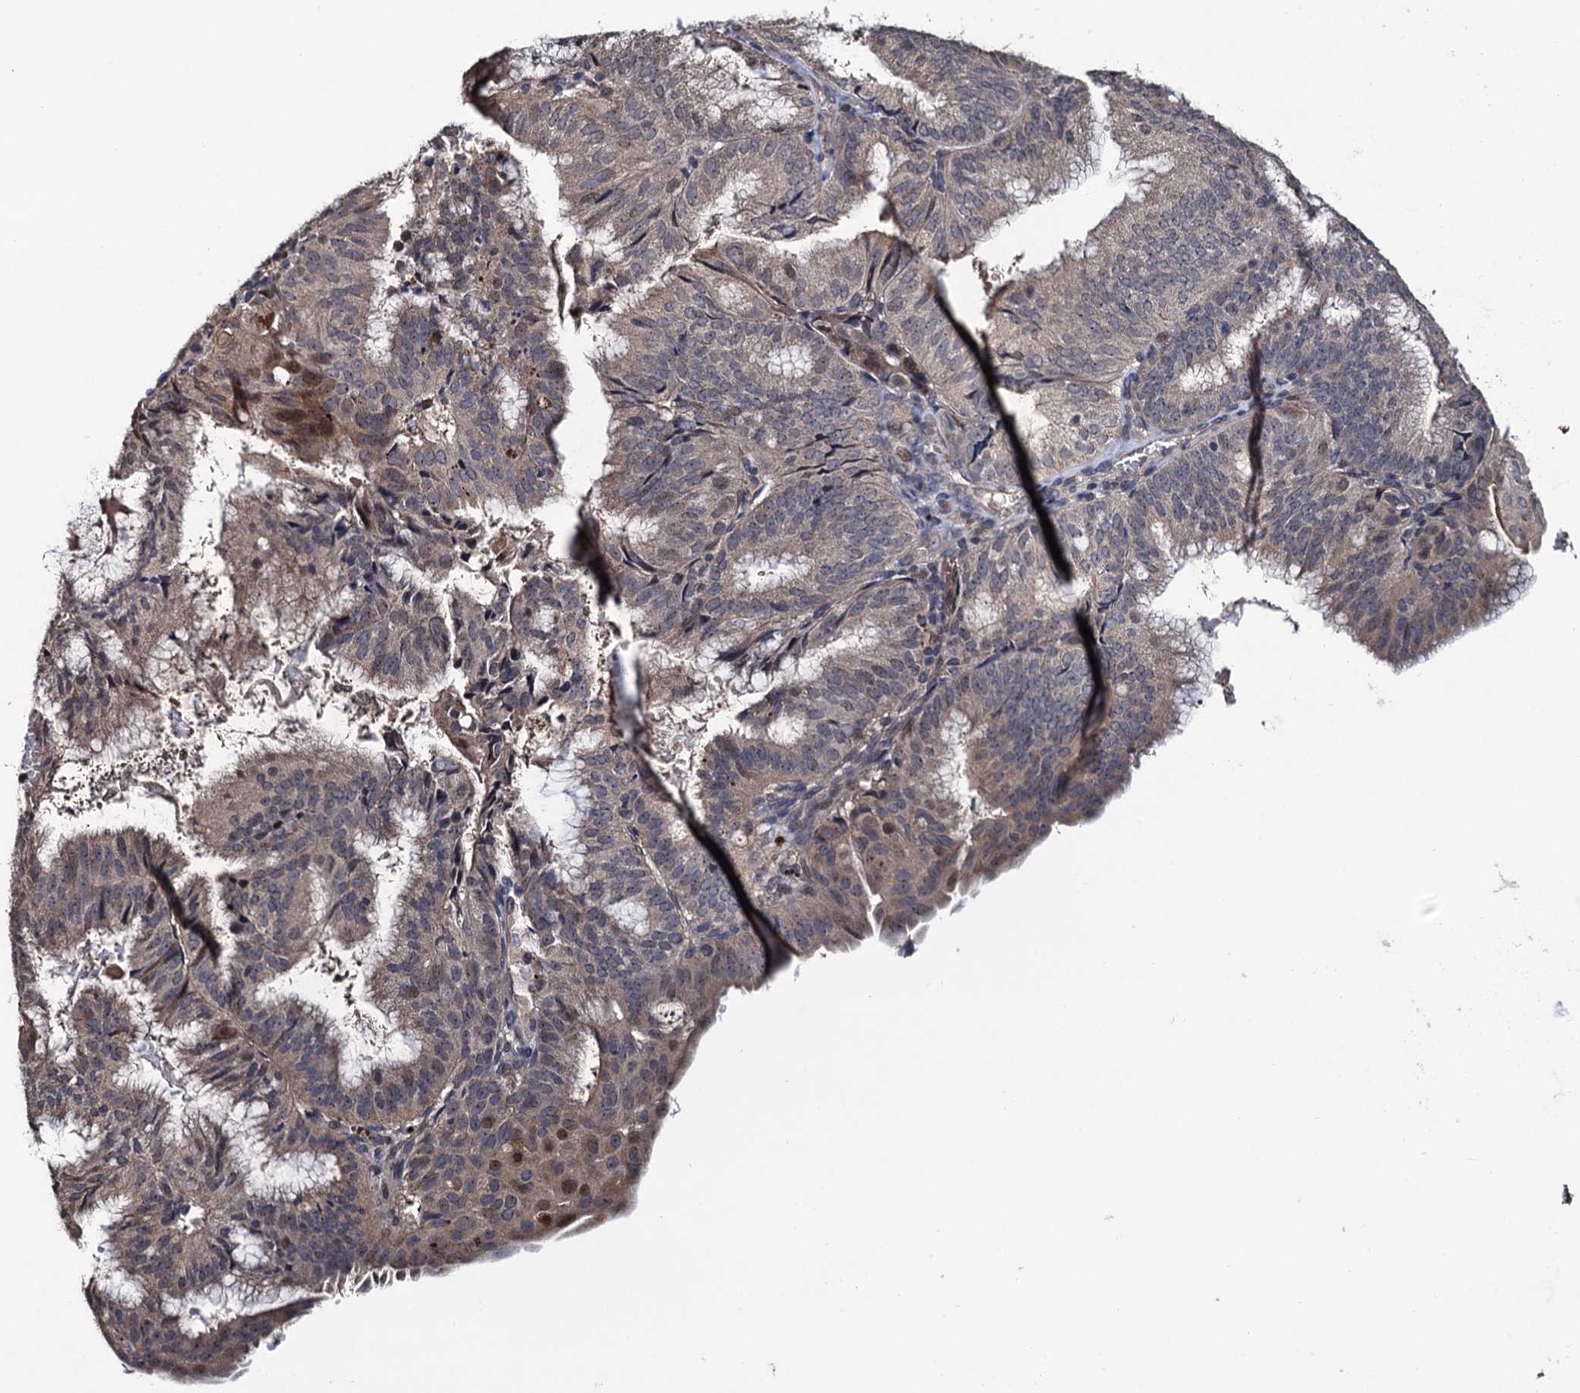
{"staining": {"intensity": "weak", "quantity": "25%-75%", "location": "cytoplasmic/membranous,nuclear"}, "tissue": "endometrial cancer", "cell_type": "Tumor cells", "image_type": "cancer", "snomed": [{"axis": "morphology", "description": "Adenocarcinoma, NOS"}, {"axis": "topography", "description": "Endometrium"}], "caption": "IHC of endometrial cancer exhibits low levels of weak cytoplasmic/membranous and nuclear staining in about 25%-75% of tumor cells.", "gene": "LRRC63", "patient": {"sex": "female", "age": 49}}